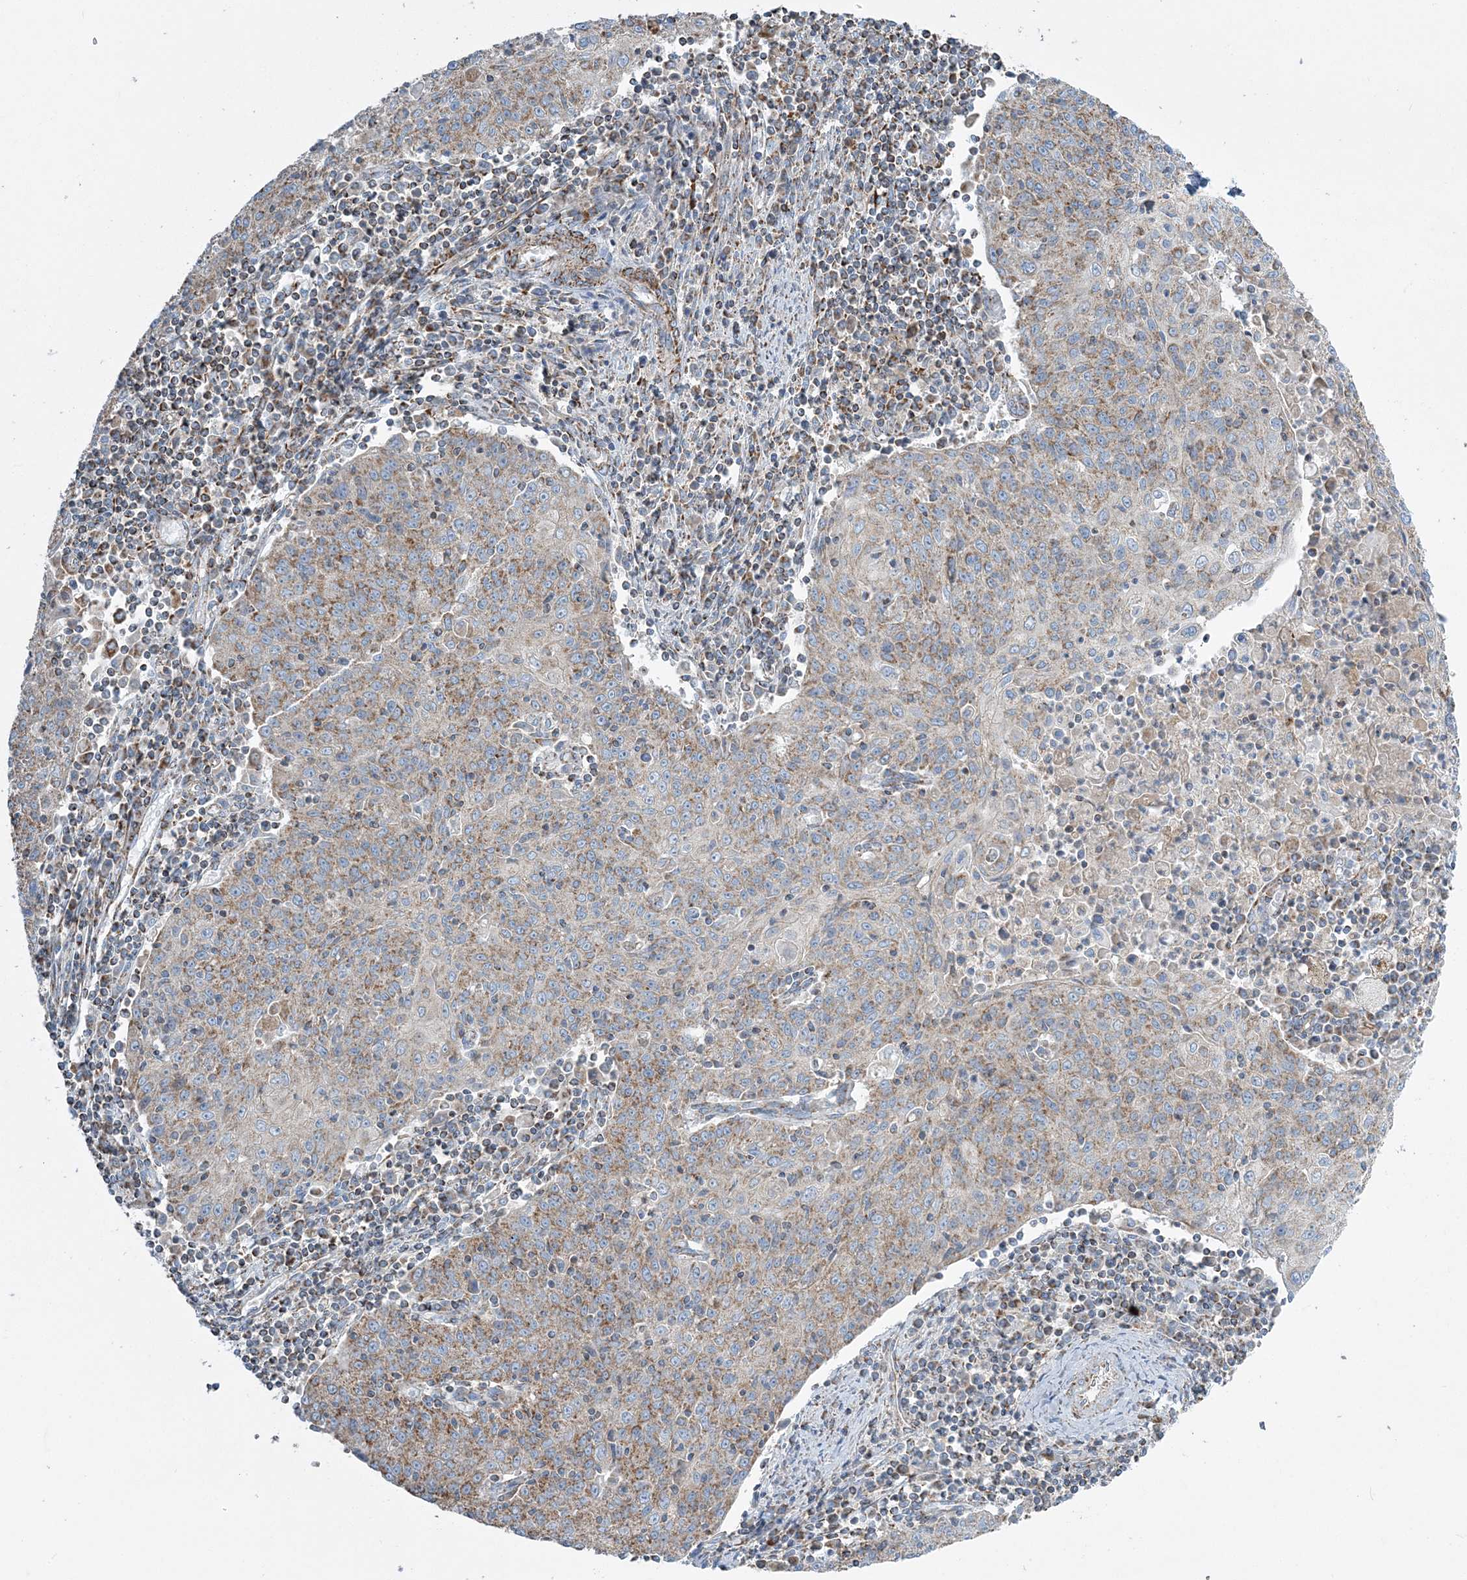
{"staining": {"intensity": "moderate", "quantity": ">75%", "location": "cytoplasmic/membranous"}, "tissue": "cervical cancer", "cell_type": "Tumor cells", "image_type": "cancer", "snomed": [{"axis": "morphology", "description": "Squamous cell carcinoma, NOS"}, {"axis": "topography", "description": "Cervix"}], "caption": "There is medium levels of moderate cytoplasmic/membranous expression in tumor cells of cervical cancer, as demonstrated by immunohistochemical staining (brown color).", "gene": "RAB11FIP3", "patient": {"sex": "female", "age": 48}}